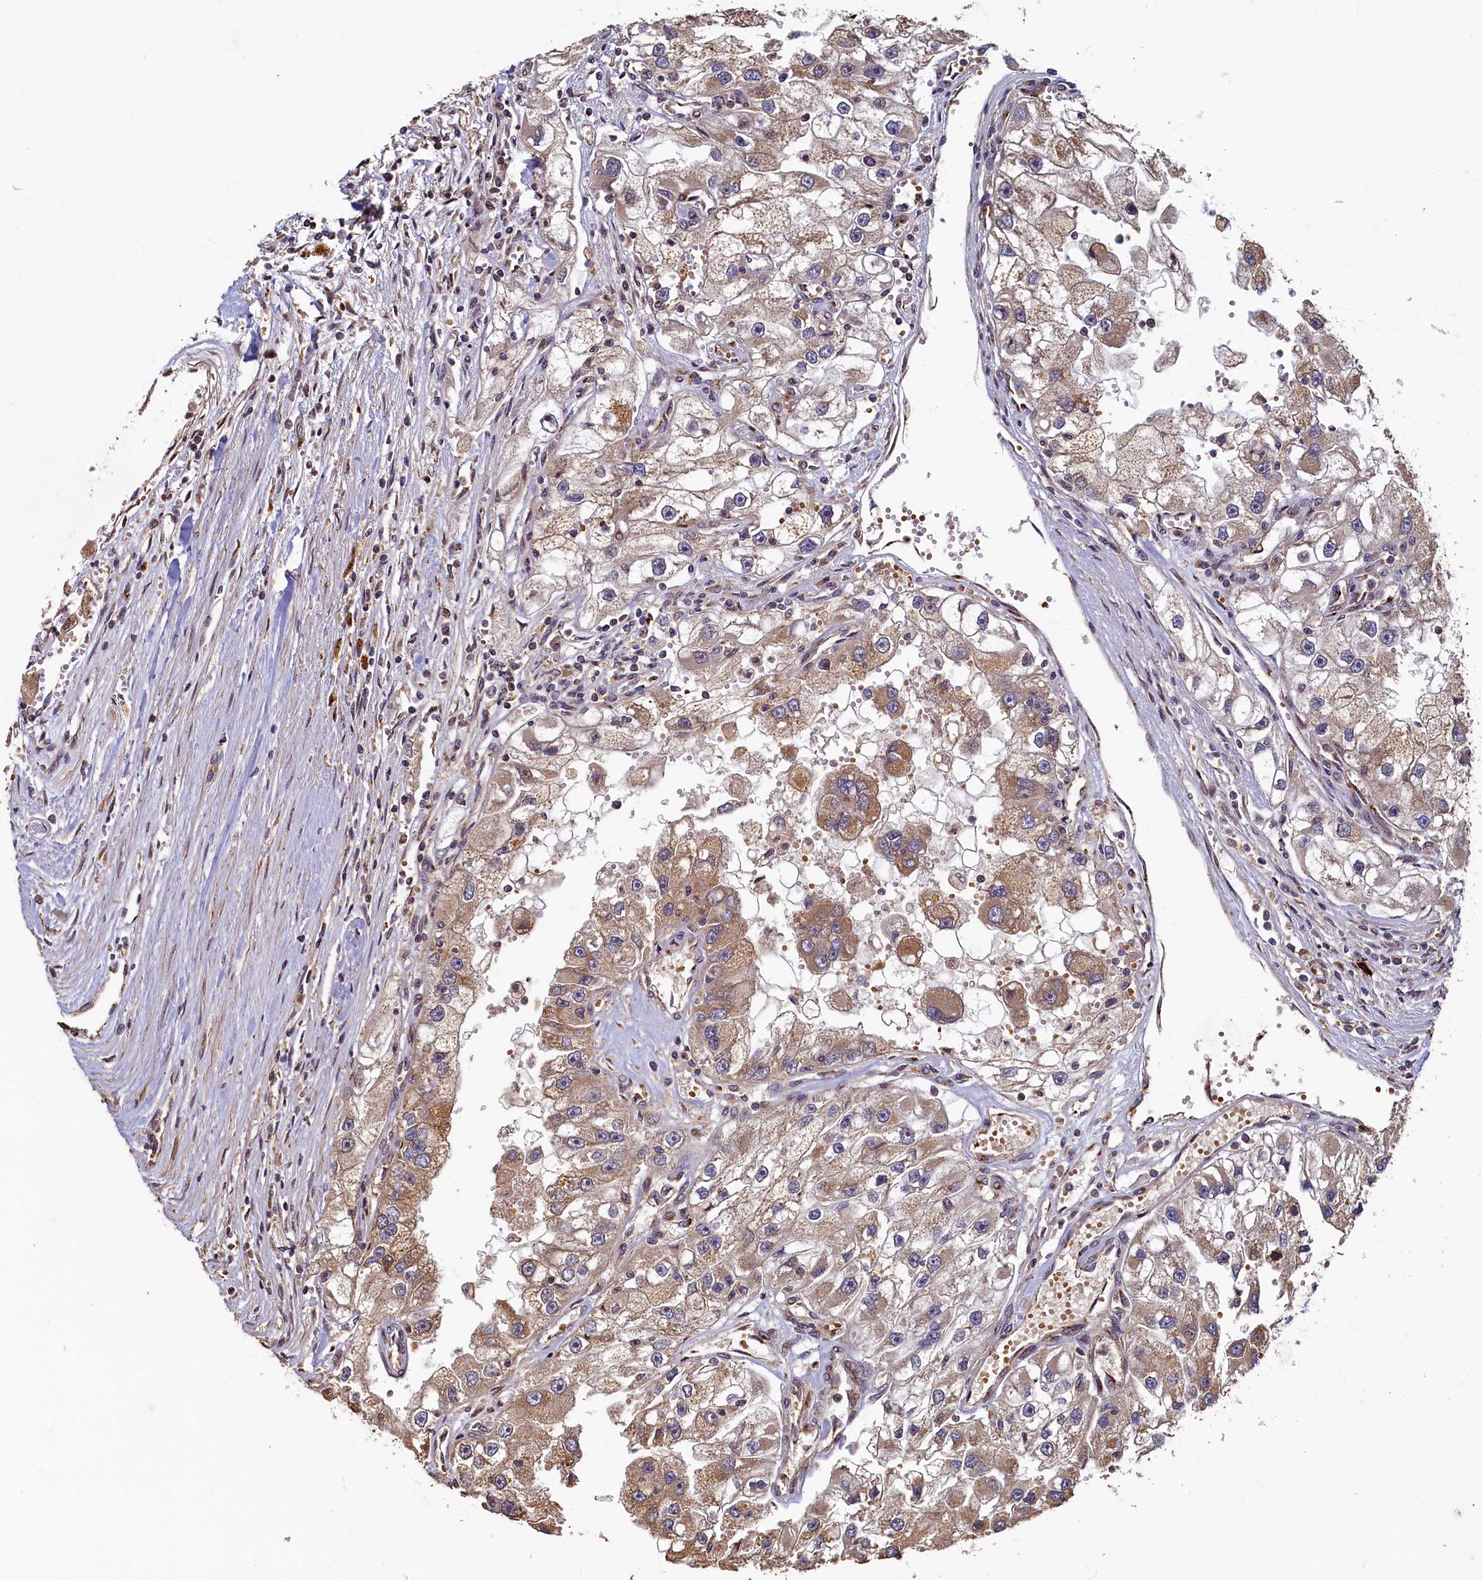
{"staining": {"intensity": "moderate", "quantity": ">75%", "location": "cytoplasmic/membranous"}, "tissue": "renal cancer", "cell_type": "Tumor cells", "image_type": "cancer", "snomed": [{"axis": "morphology", "description": "Adenocarcinoma, NOS"}, {"axis": "topography", "description": "Kidney"}], "caption": "Protein staining of renal cancer tissue reveals moderate cytoplasmic/membranous positivity in about >75% of tumor cells. The protein is stained brown, and the nuclei are stained in blue (DAB (3,3'-diaminobenzidine) IHC with brightfield microscopy, high magnification).", "gene": "TMEM181", "patient": {"sex": "male", "age": 63}}